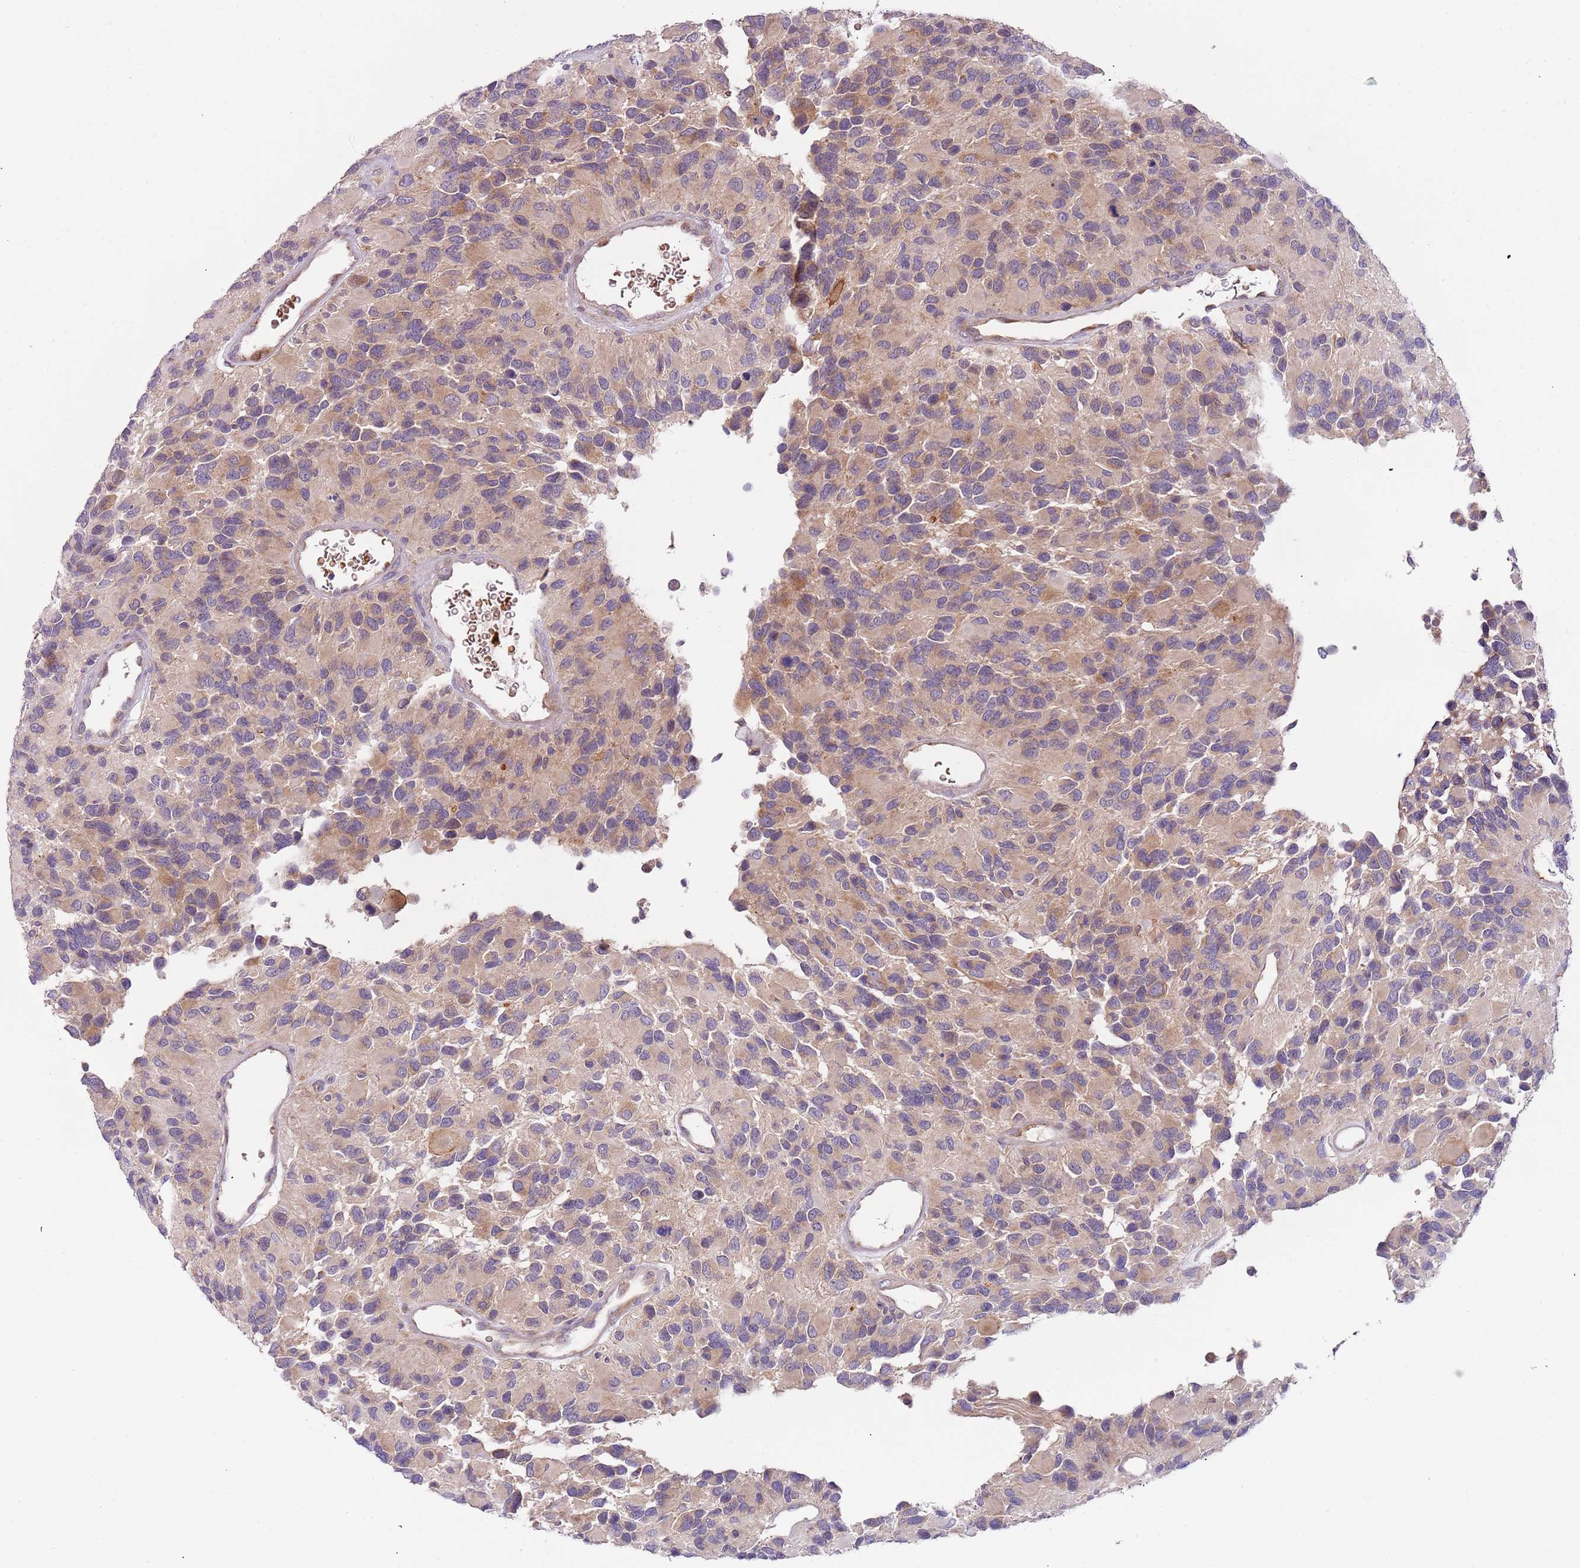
{"staining": {"intensity": "moderate", "quantity": "<25%", "location": "cytoplasmic/membranous"}, "tissue": "glioma", "cell_type": "Tumor cells", "image_type": "cancer", "snomed": [{"axis": "morphology", "description": "Glioma, malignant, High grade"}, {"axis": "topography", "description": "Brain"}], "caption": "This is a histology image of IHC staining of glioma, which shows moderate positivity in the cytoplasmic/membranous of tumor cells.", "gene": "VWCE", "patient": {"sex": "male", "age": 77}}